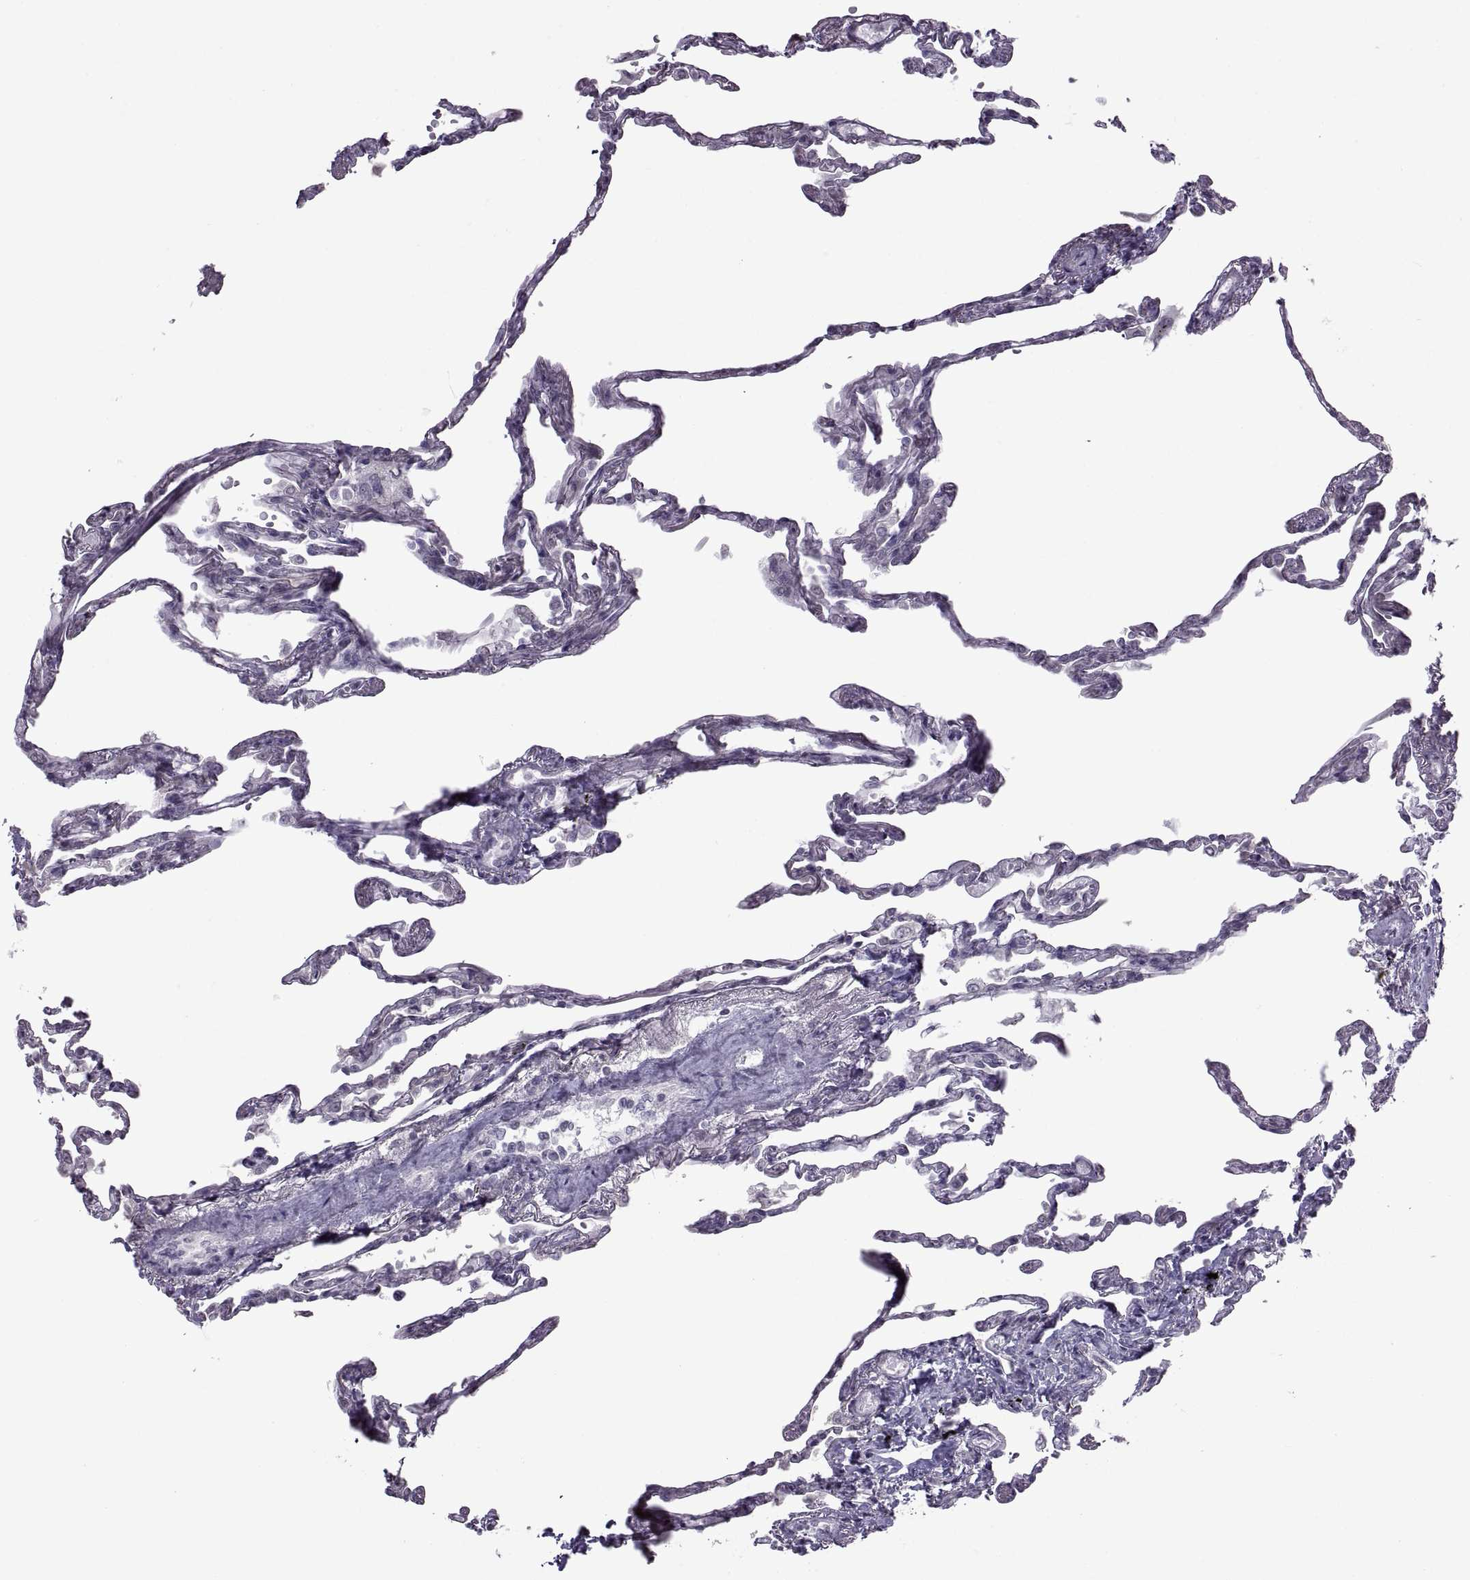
{"staining": {"intensity": "negative", "quantity": "none", "location": "none"}, "tissue": "lung", "cell_type": "Alveolar cells", "image_type": "normal", "snomed": [{"axis": "morphology", "description": "Normal tissue, NOS"}, {"axis": "topography", "description": "Lung"}], "caption": "This image is of benign lung stained with IHC to label a protein in brown with the nuclei are counter-stained blue. There is no positivity in alveolar cells. (DAB immunohistochemistry, high magnification).", "gene": "ASIC2", "patient": {"sex": "male", "age": 78}}